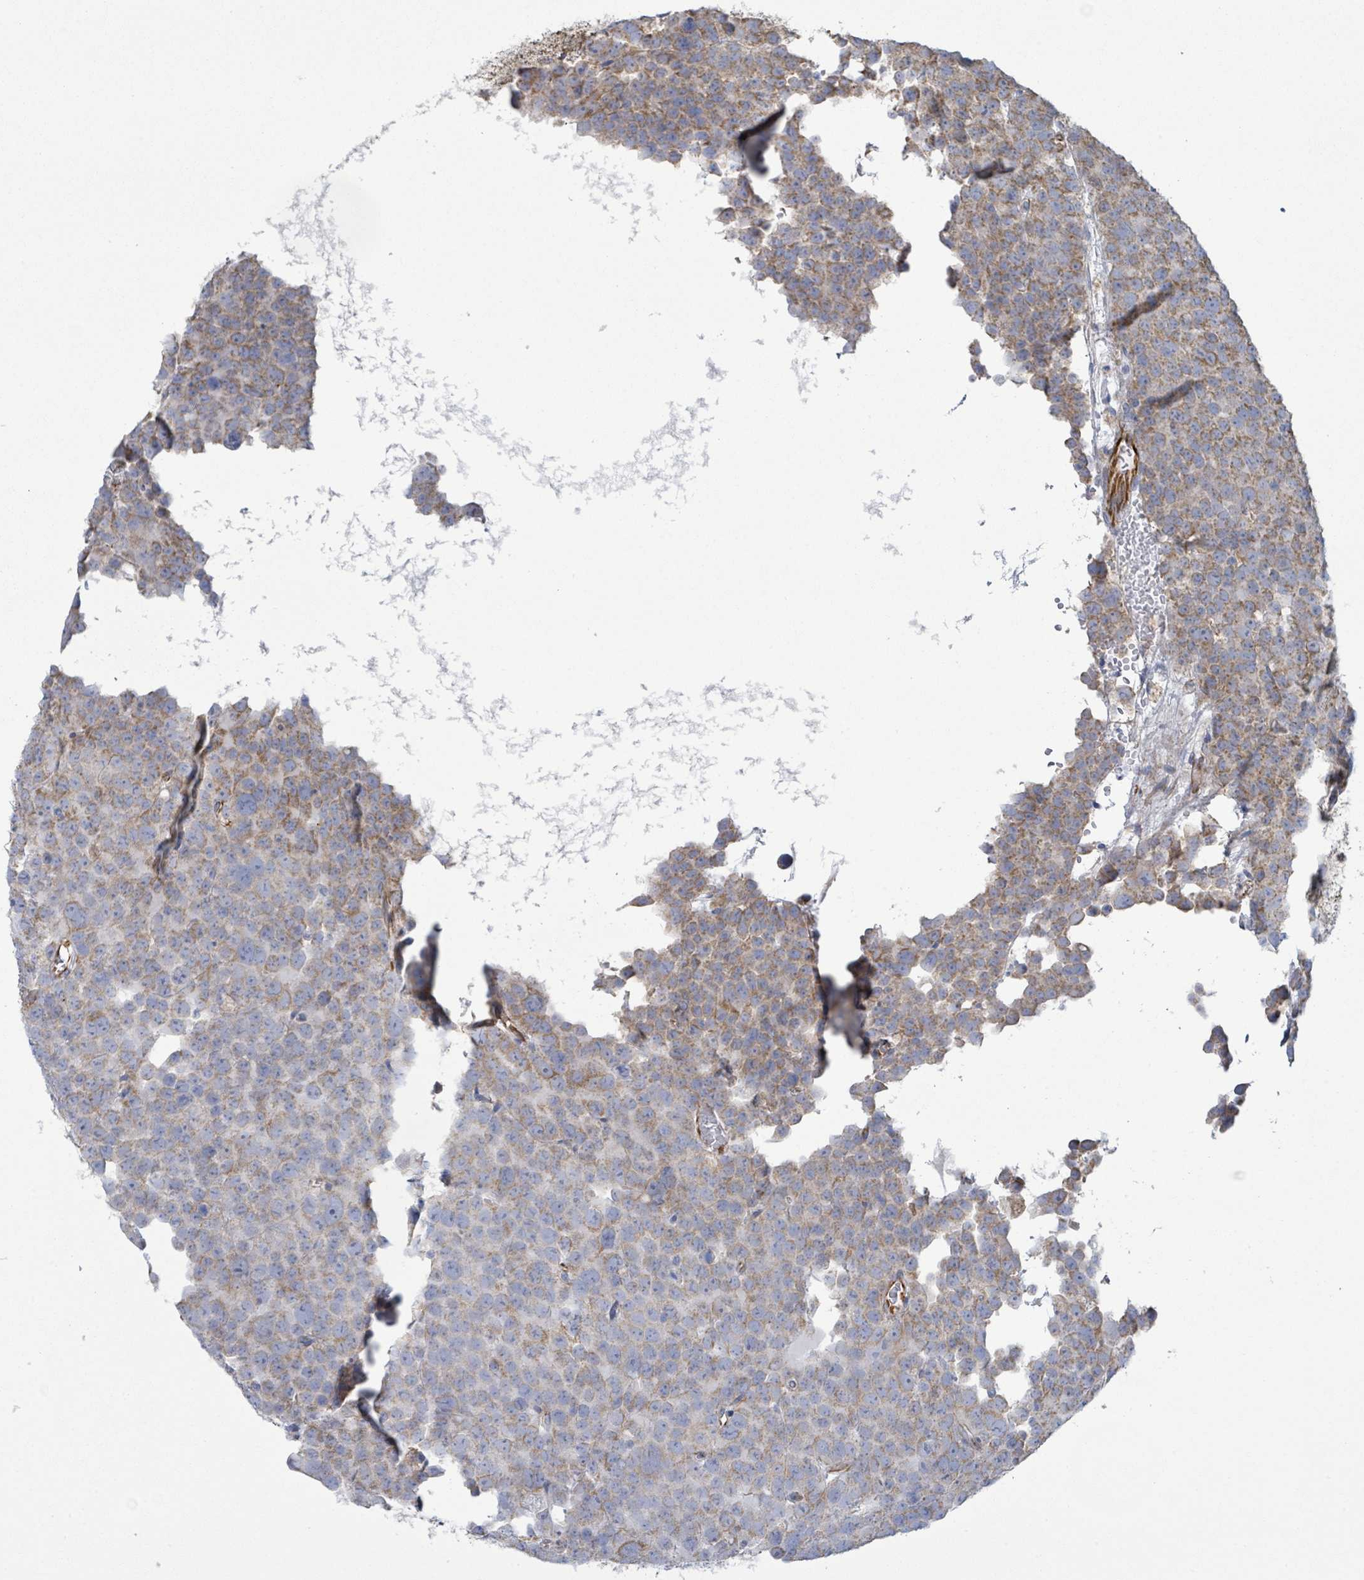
{"staining": {"intensity": "moderate", "quantity": ">75%", "location": "cytoplasmic/membranous"}, "tissue": "testis cancer", "cell_type": "Tumor cells", "image_type": "cancer", "snomed": [{"axis": "morphology", "description": "Seminoma, NOS"}, {"axis": "topography", "description": "Testis"}], "caption": "Approximately >75% of tumor cells in human seminoma (testis) demonstrate moderate cytoplasmic/membranous protein positivity as visualized by brown immunohistochemical staining.", "gene": "ALG12", "patient": {"sex": "male", "age": 71}}